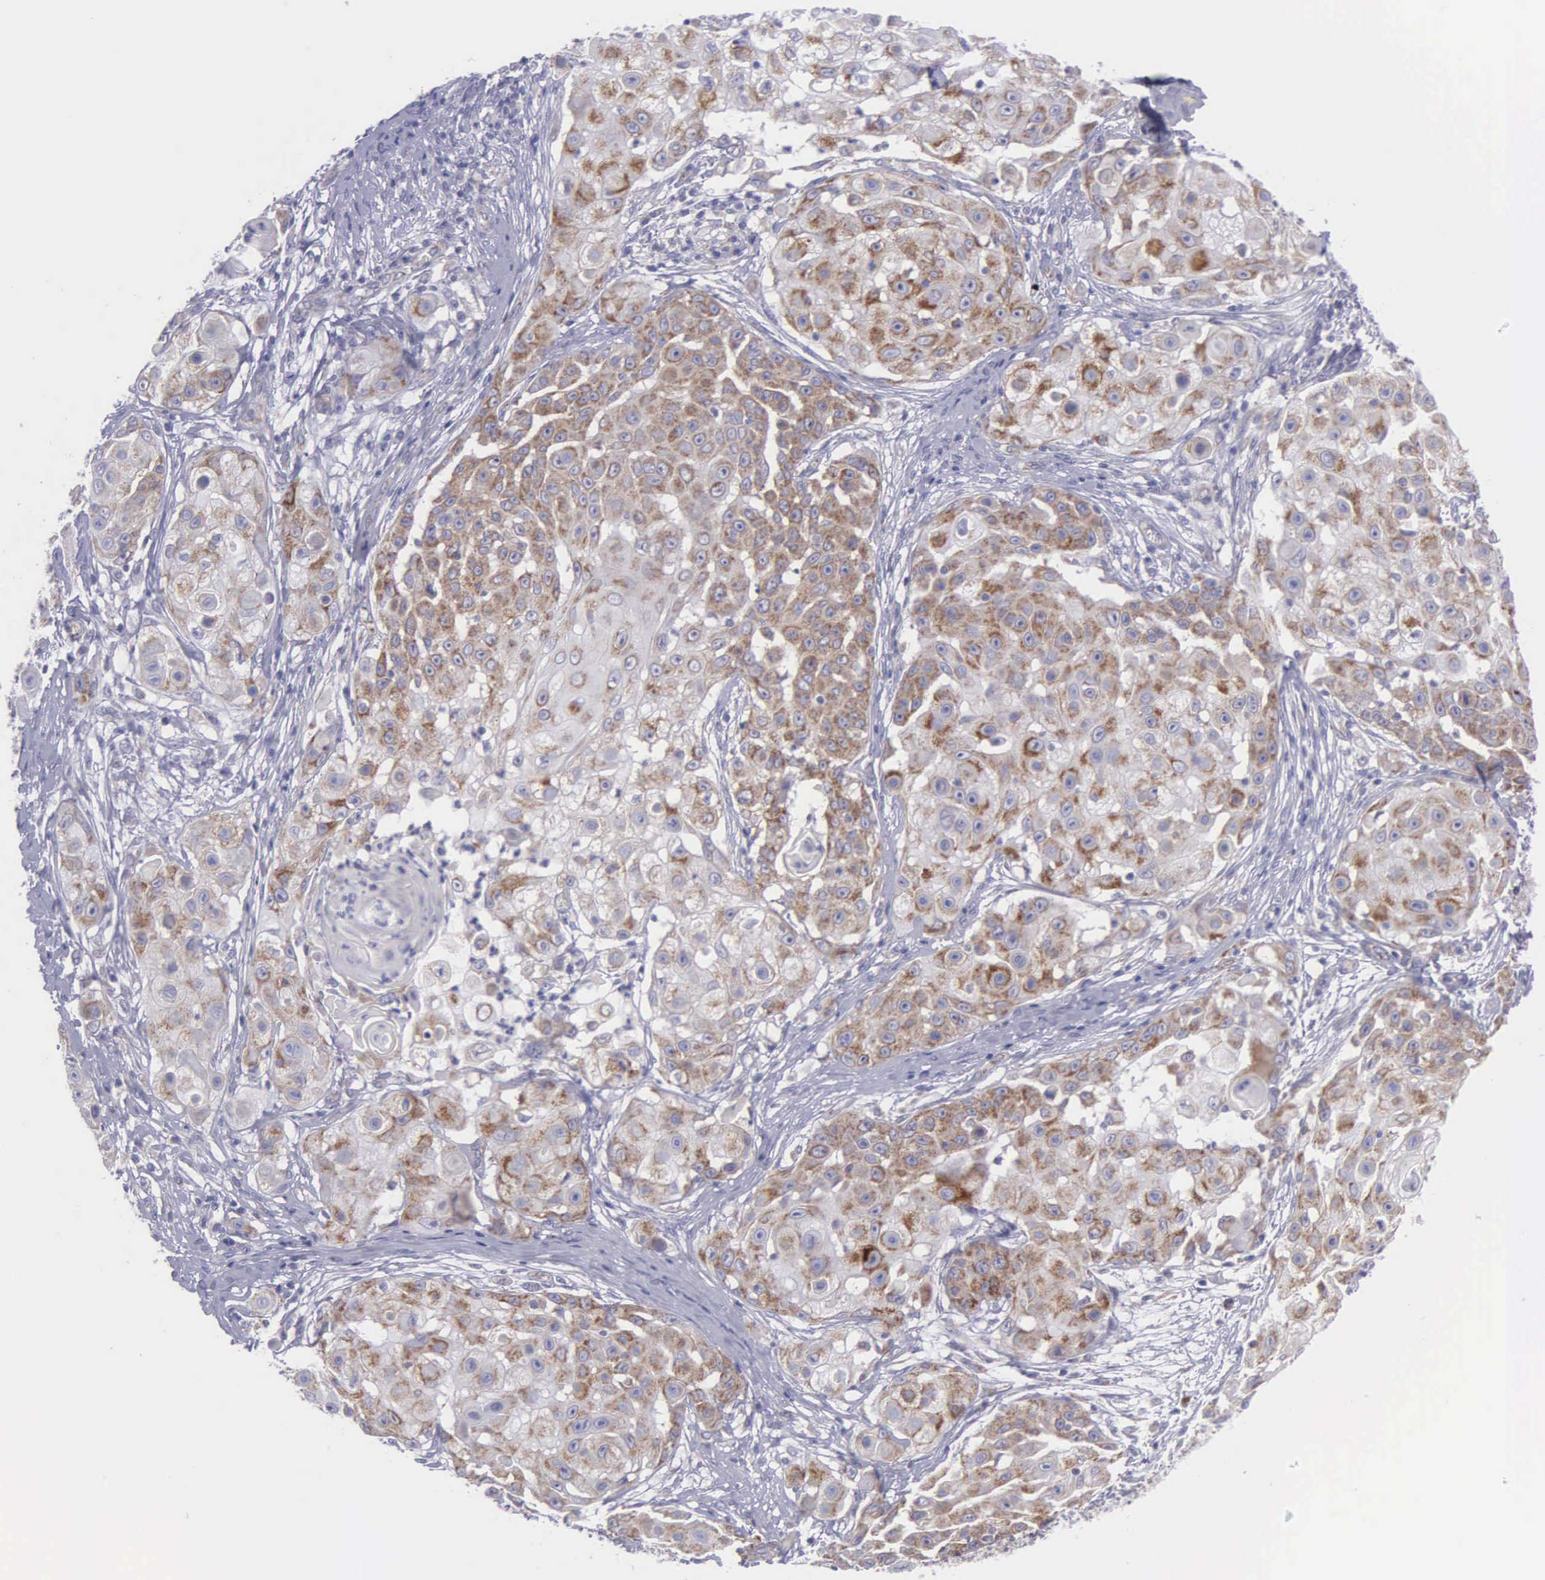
{"staining": {"intensity": "weak", "quantity": "25%-75%", "location": "cytoplasmic/membranous"}, "tissue": "skin cancer", "cell_type": "Tumor cells", "image_type": "cancer", "snomed": [{"axis": "morphology", "description": "Squamous cell carcinoma, NOS"}, {"axis": "topography", "description": "Skin"}], "caption": "Immunohistochemistry staining of squamous cell carcinoma (skin), which demonstrates low levels of weak cytoplasmic/membranous positivity in about 25%-75% of tumor cells indicating weak cytoplasmic/membranous protein staining. The staining was performed using DAB (brown) for protein detection and nuclei were counterstained in hematoxylin (blue).", "gene": "SYNJ2BP", "patient": {"sex": "female", "age": 57}}